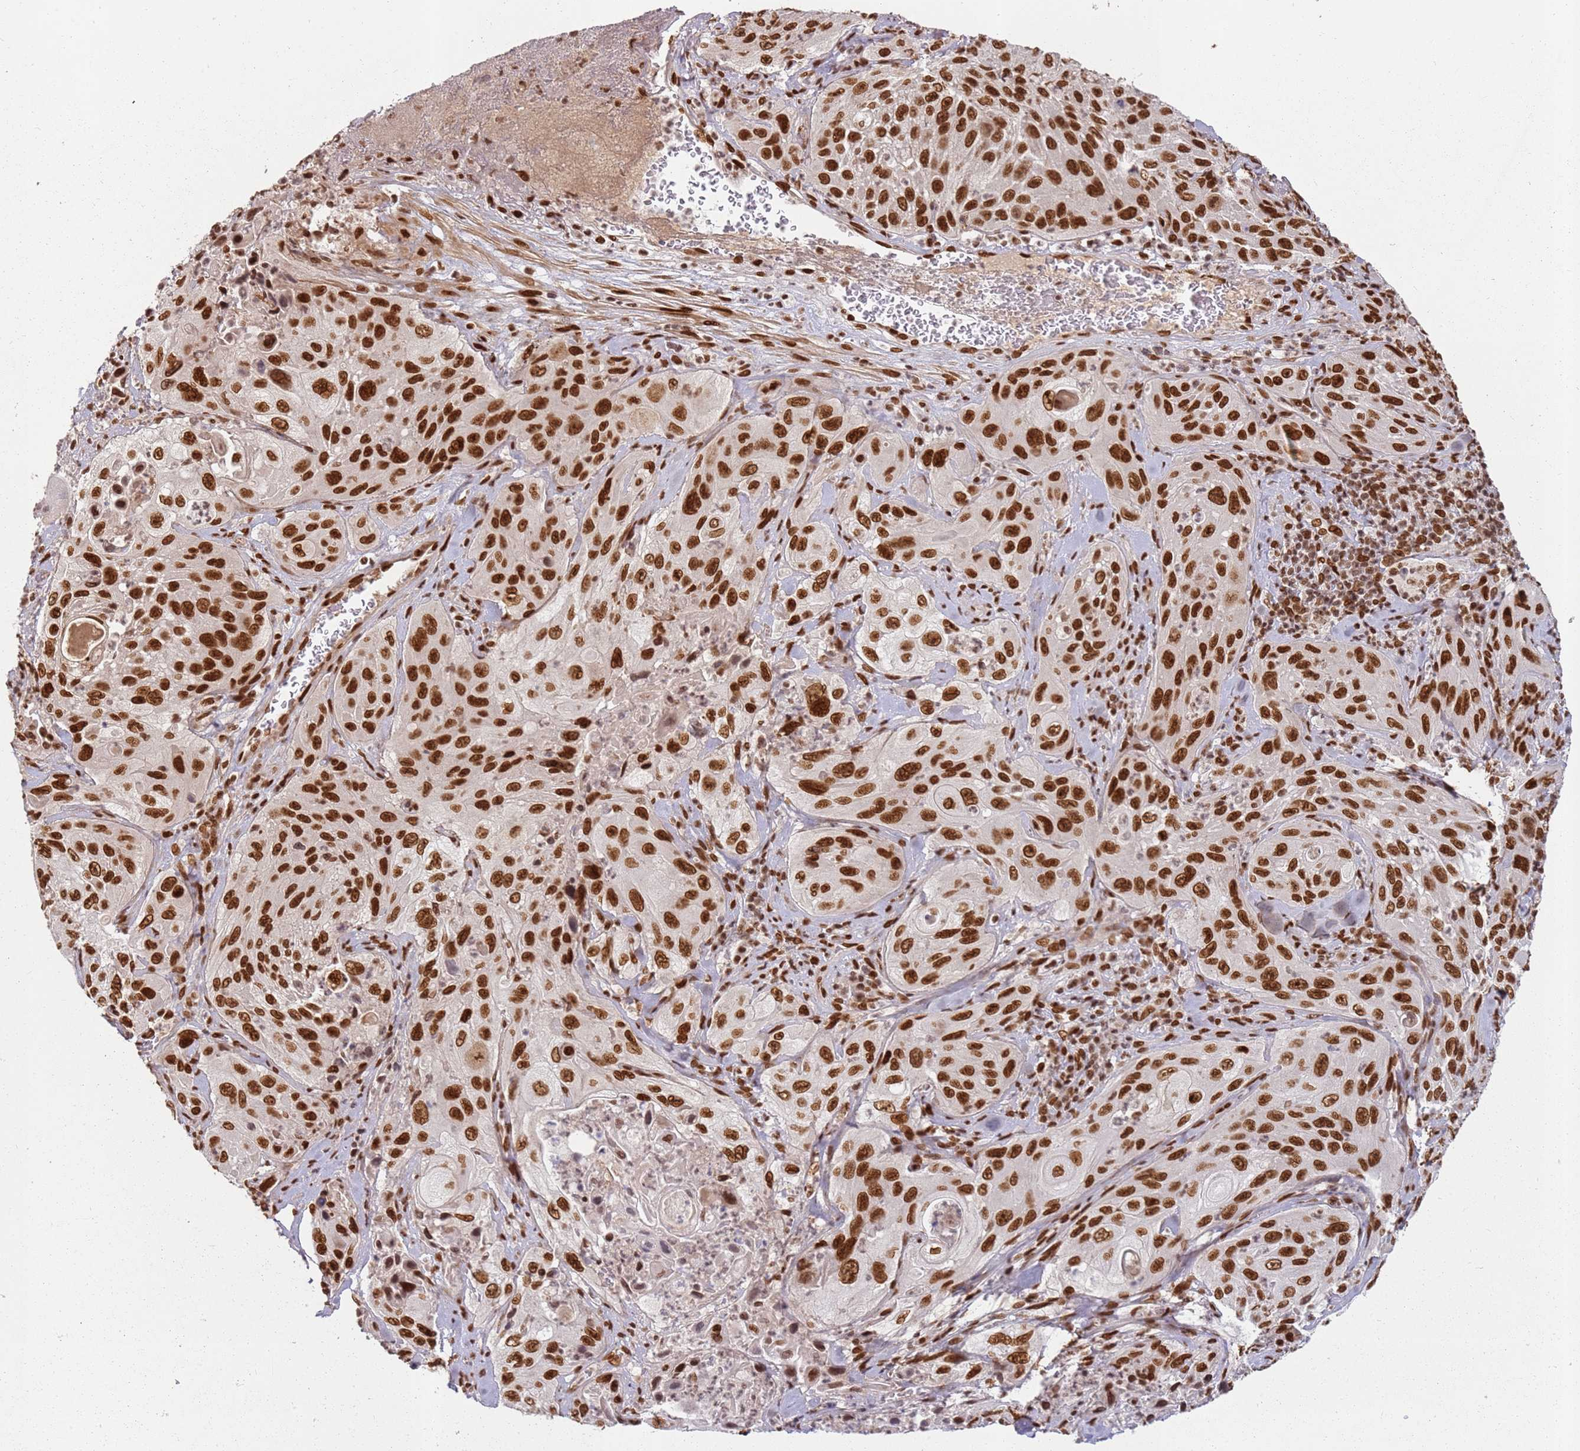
{"staining": {"intensity": "strong", "quantity": ">75%", "location": "nuclear"}, "tissue": "cervical cancer", "cell_type": "Tumor cells", "image_type": "cancer", "snomed": [{"axis": "morphology", "description": "Squamous cell carcinoma, NOS"}, {"axis": "topography", "description": "Cervix"}], "caption": "The image reveals staining of squamous cell carcinoma (cervical), revealing strong nuclear protein staining (brown color) within tumor cells.", "gene": "TENT4A", "patient": {"sex": "female", "age": 42}}